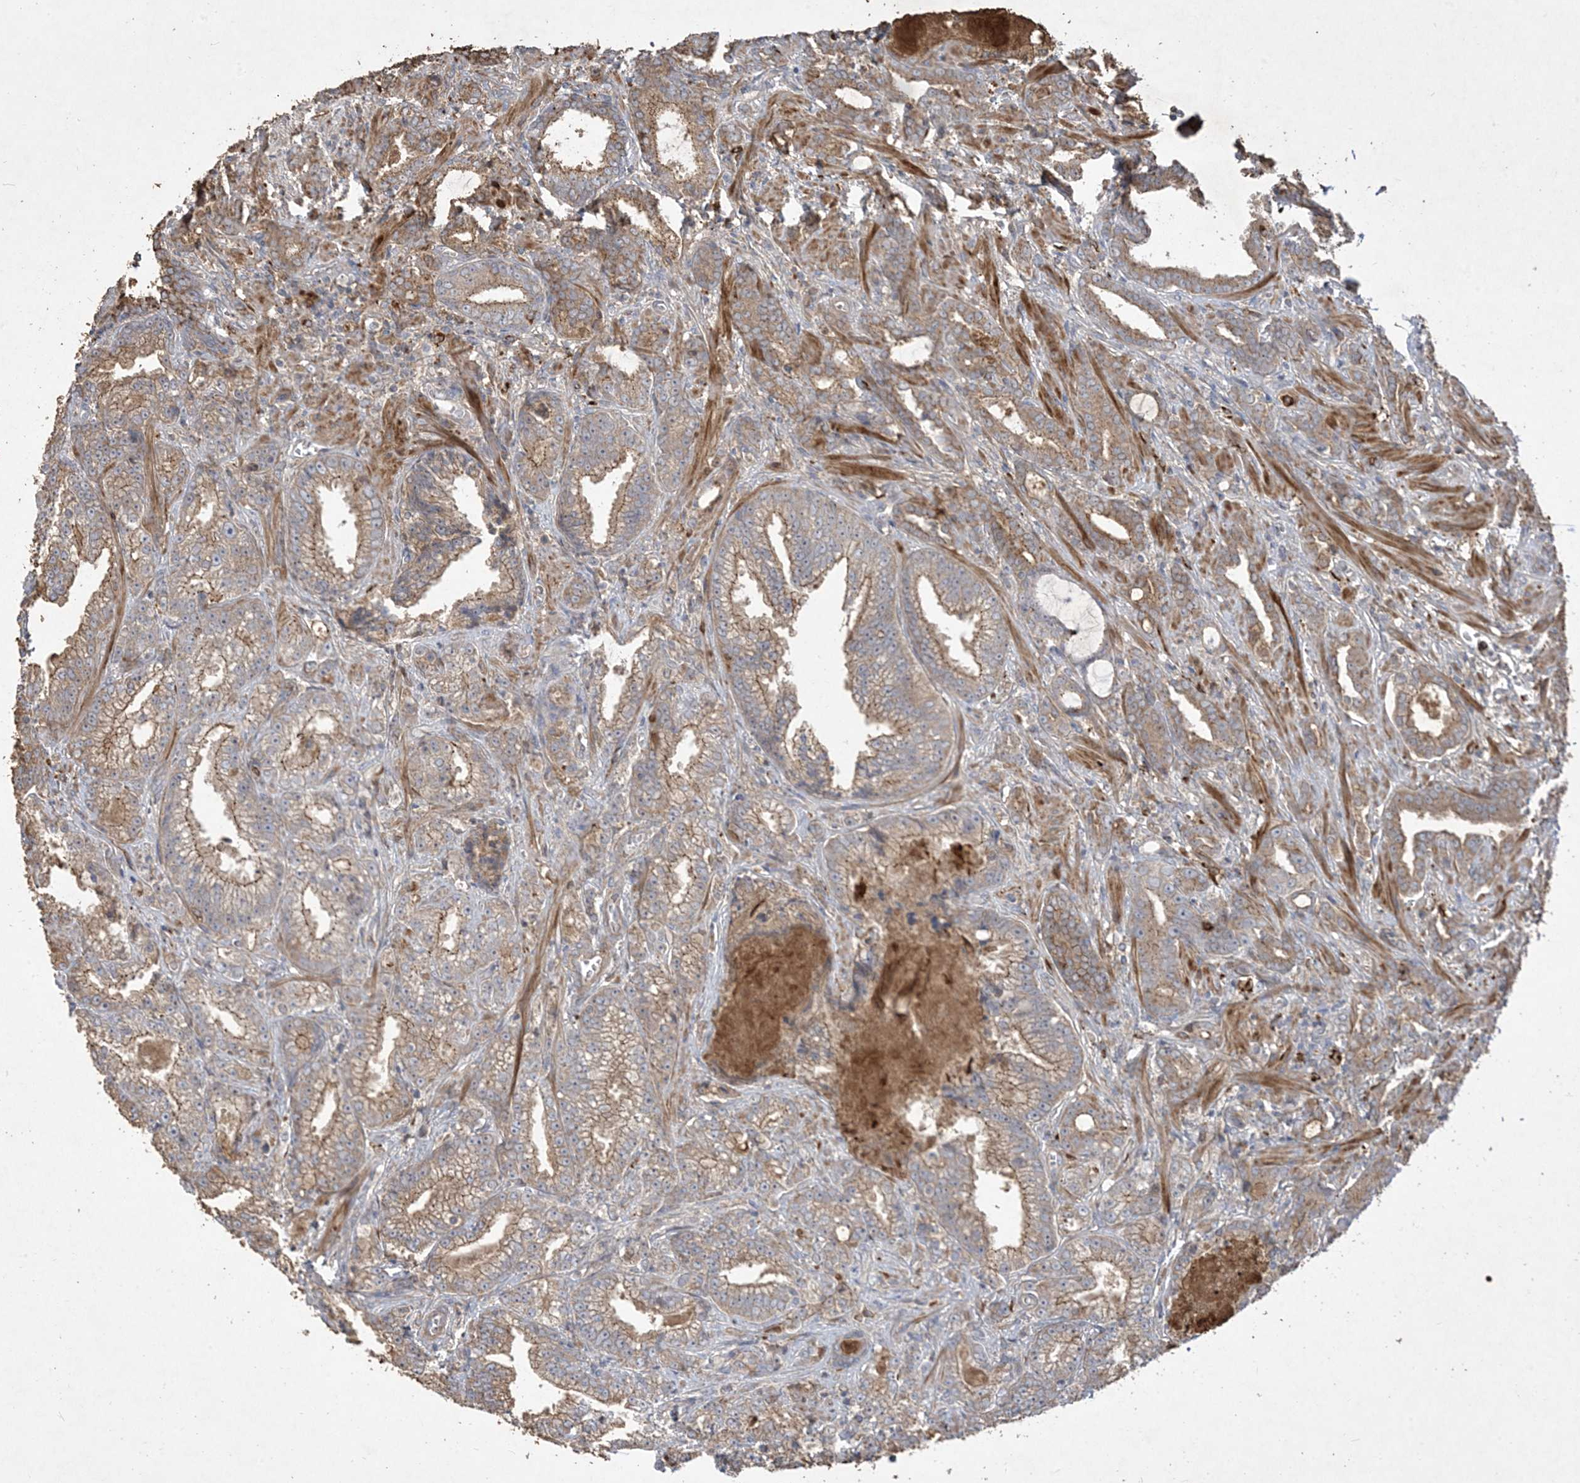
{"staining": {"intensity": "moderate", "quantity": ">75%", "location": "cytoplasmic/membranous"}, "tissue": "prostate cancer", "cell_type": "Tumor cells", "image_type": "cancer", "snomed": [{"axis": "morphology", "description": "Adenocarcinoma, High grade"}, {"axis": "topography", "description": "Prostate and seminal vesicle, NOS"}], "caption": "Moderate cytoplasmic/membranous expression is present in about >75% of tumor cells in prostate high-grade adenocarcinoma. (Stains: DAB (3,3'-diaminobenzidine) in brown, nuclei in blue, Microscopy: brightfield microscopy at high magnification).", "gene": "MASP2", "patient": {"sex": "male", "age": 67}}